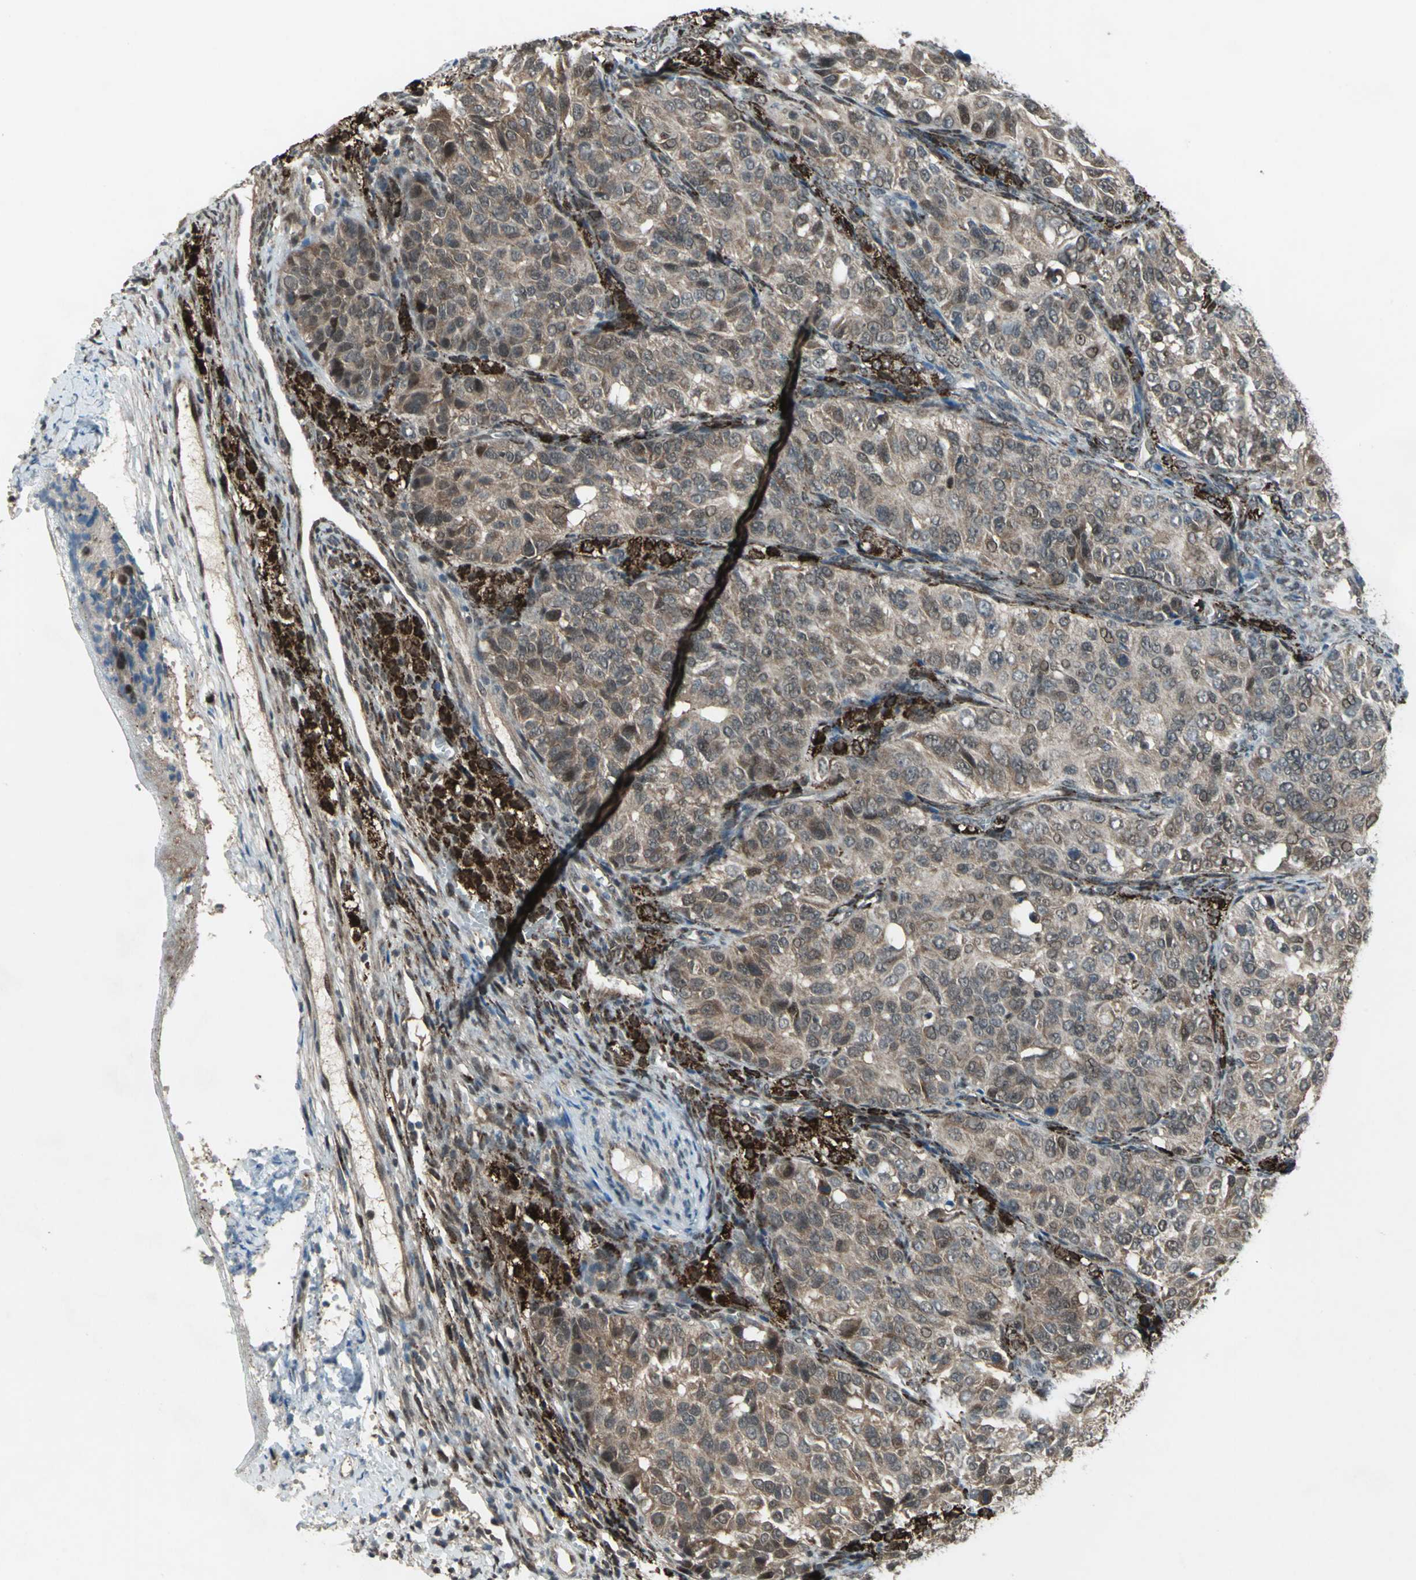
{"staining": {"intensity": "moderate", "quantity": "25%-75%", "location": "cytoplasmic/membranous,nuclear"}, "tissue": "ovarian cancer", "cell_type": "Tumor cells", "image_type": "cancer", "snomed": [{"axis": "morphology", "description": "Carcinoma, endometroid"}, {"axis": "topography", "description": "Ovary"}], "caption": "About 25%-75% of tumor cells in ovarian cancer (endometroid carcinoma) demonstrate moderate cytoplasmic/membranous and nuclear protein expression as visualized by brown immunohistochemical staining.", "gene": "COPS5", "patient": {"sex": "female", "age": 51}}